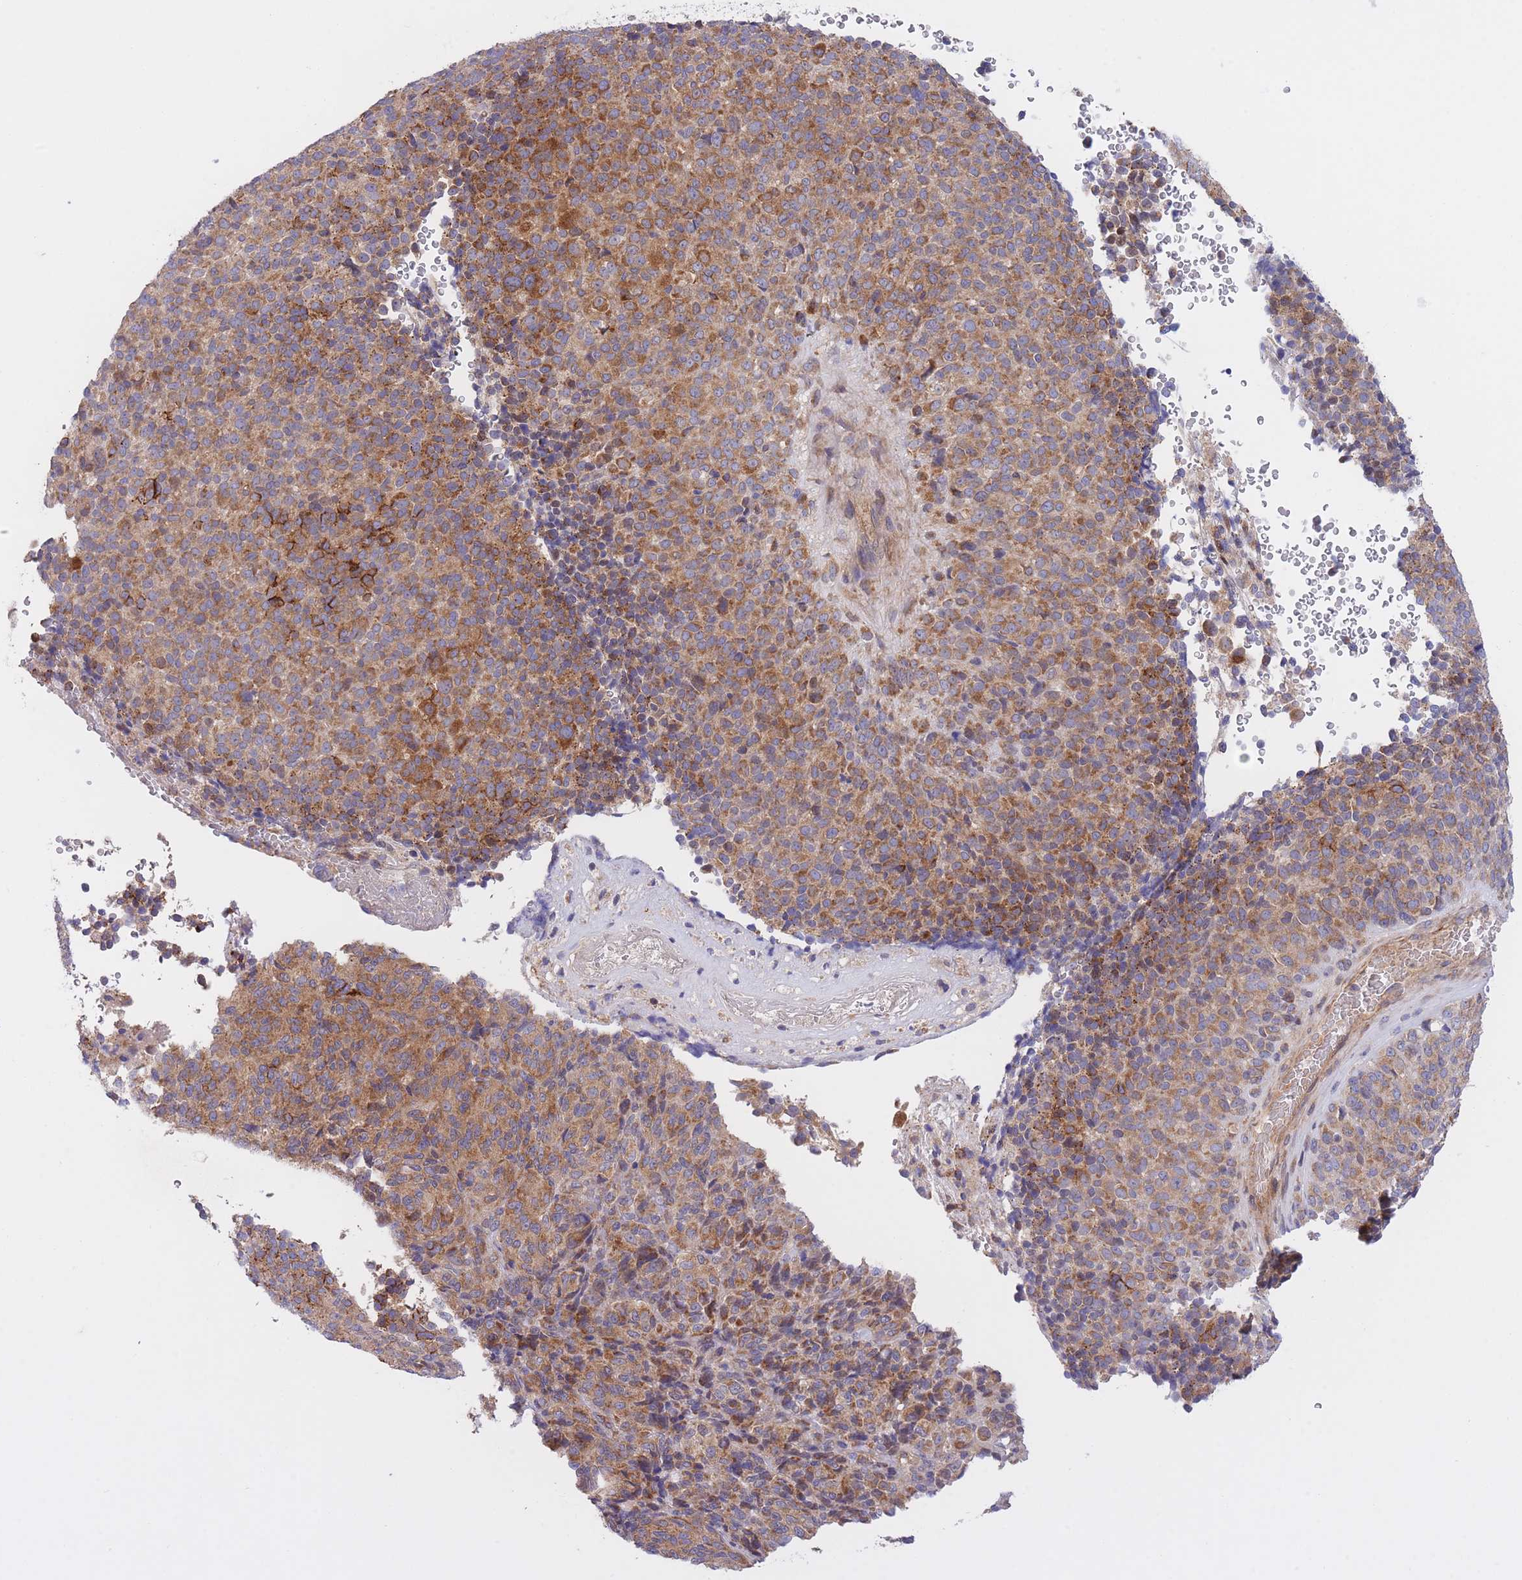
{"staining": {"intensity": "moderate", "quantity": ">75%", "location": "cytoplasmic/membranous"}, "tissue": "melanoma", "cell_type": "Tumor cells", "image_type": "cancer", "snomed": [{"axis": "morphology", "description": "Malignant melanoma, Metastatic site"}, {"axis": "topography", "description": "Brain"}], "caption": "Malignant melanoma (metastatic site) stained with a protein marker shows moderate staining in tumor cells.", "gene": "CHAC1", "patient": {"sex": "female", "age": 56}}